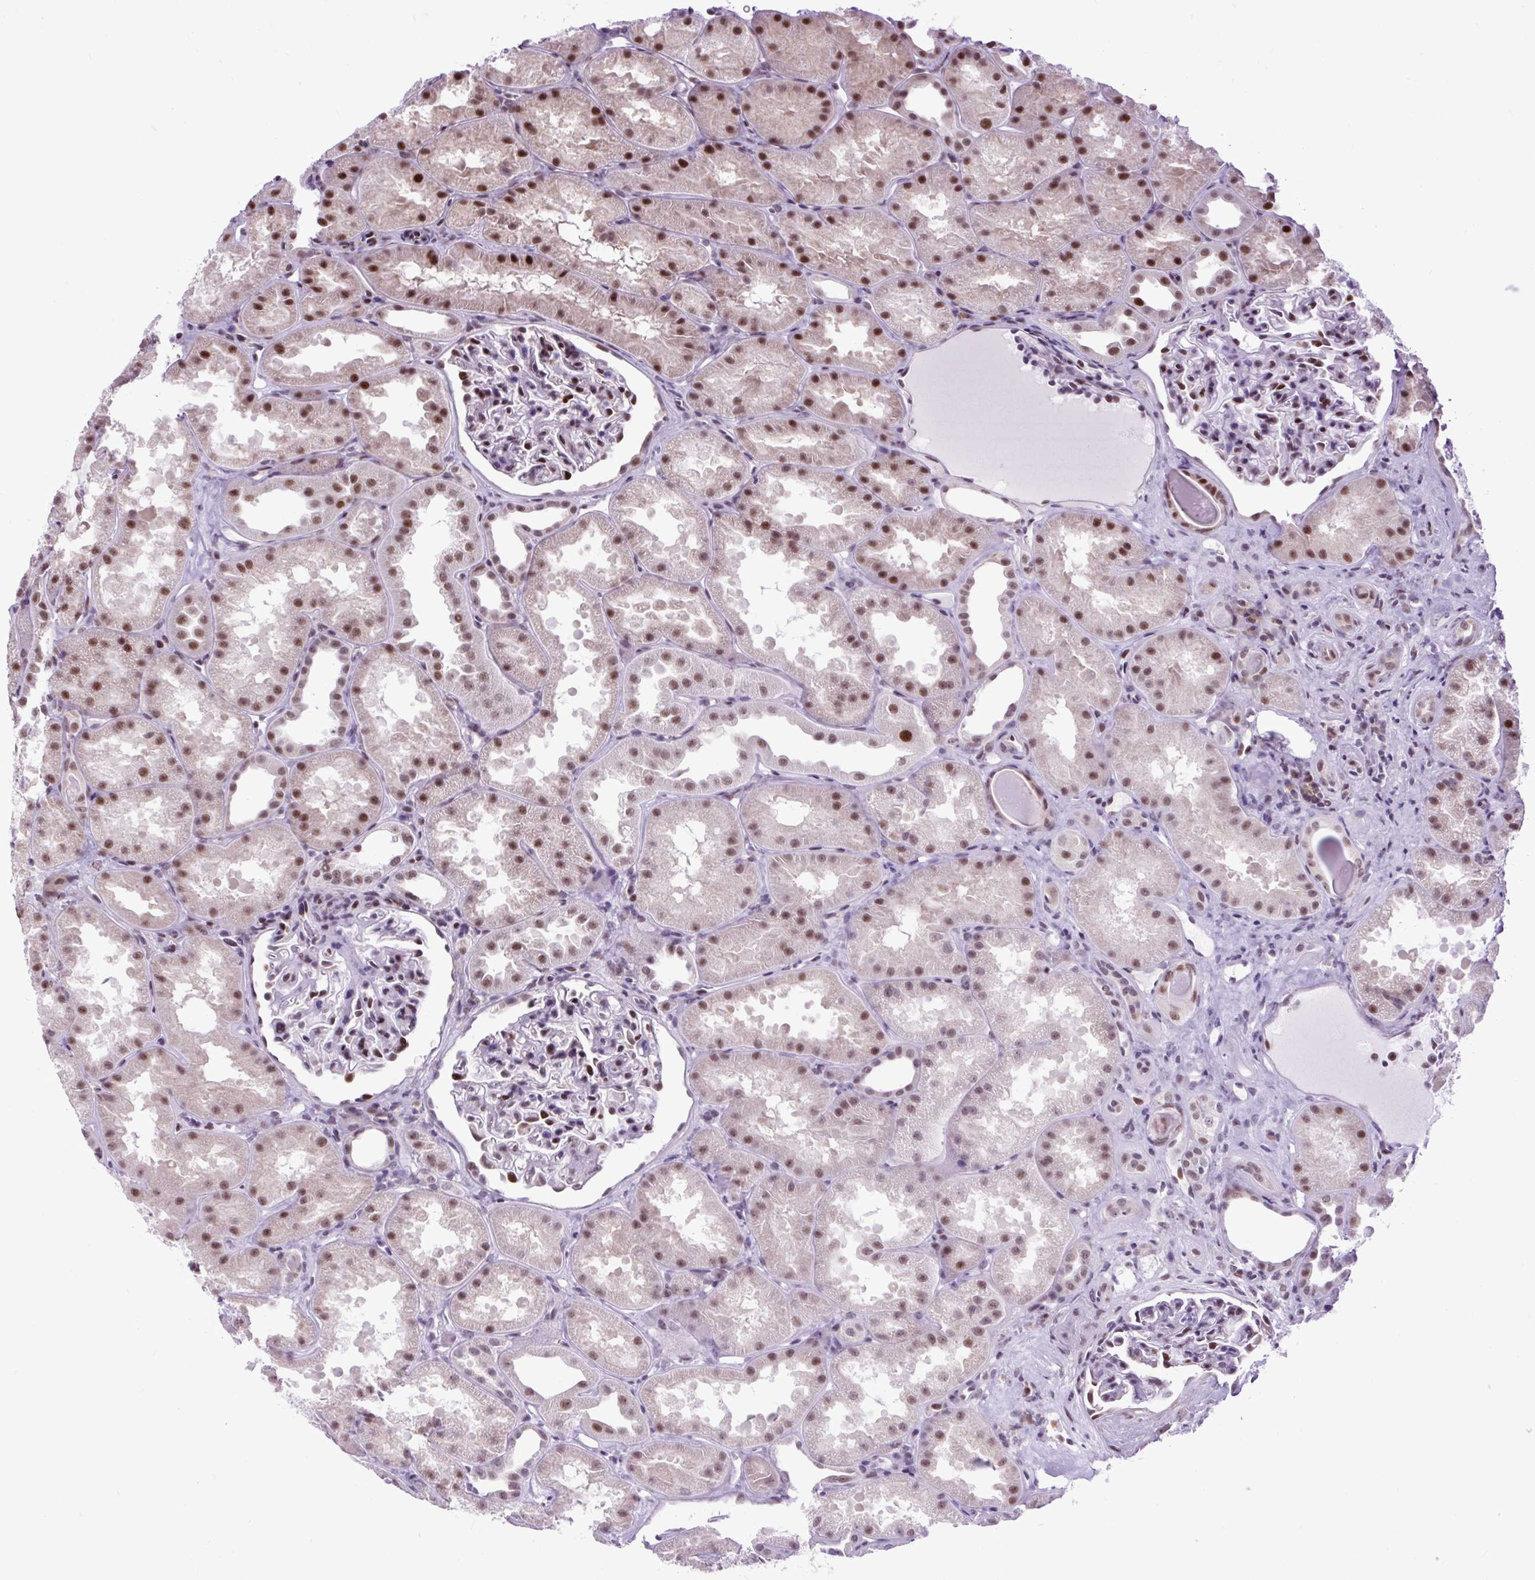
{"staining": {"intensity": "moderate", "quantity": ">75%", "location": "nuclear"}, "tissue": "kidney", "cell_type": "Cells in glomeruli", "image_type": "normal", "snomed": [{"axis": "morphology", "description": "Normal tissue, NOS"}, {"axis": "topography", "description": "Kidney"}], "caption": "DAB immunohistochemical staining of unremarkable human kidney displays moderate nuclear protein positivity in about >75% of cells in glomeruli. The staining was performed using DAB, with brown indicating positive protein expression. Nuclei are stained blue with hematoxylin.", "gene": "CLK2", "patient": {"sex": "male", "age": 61}}